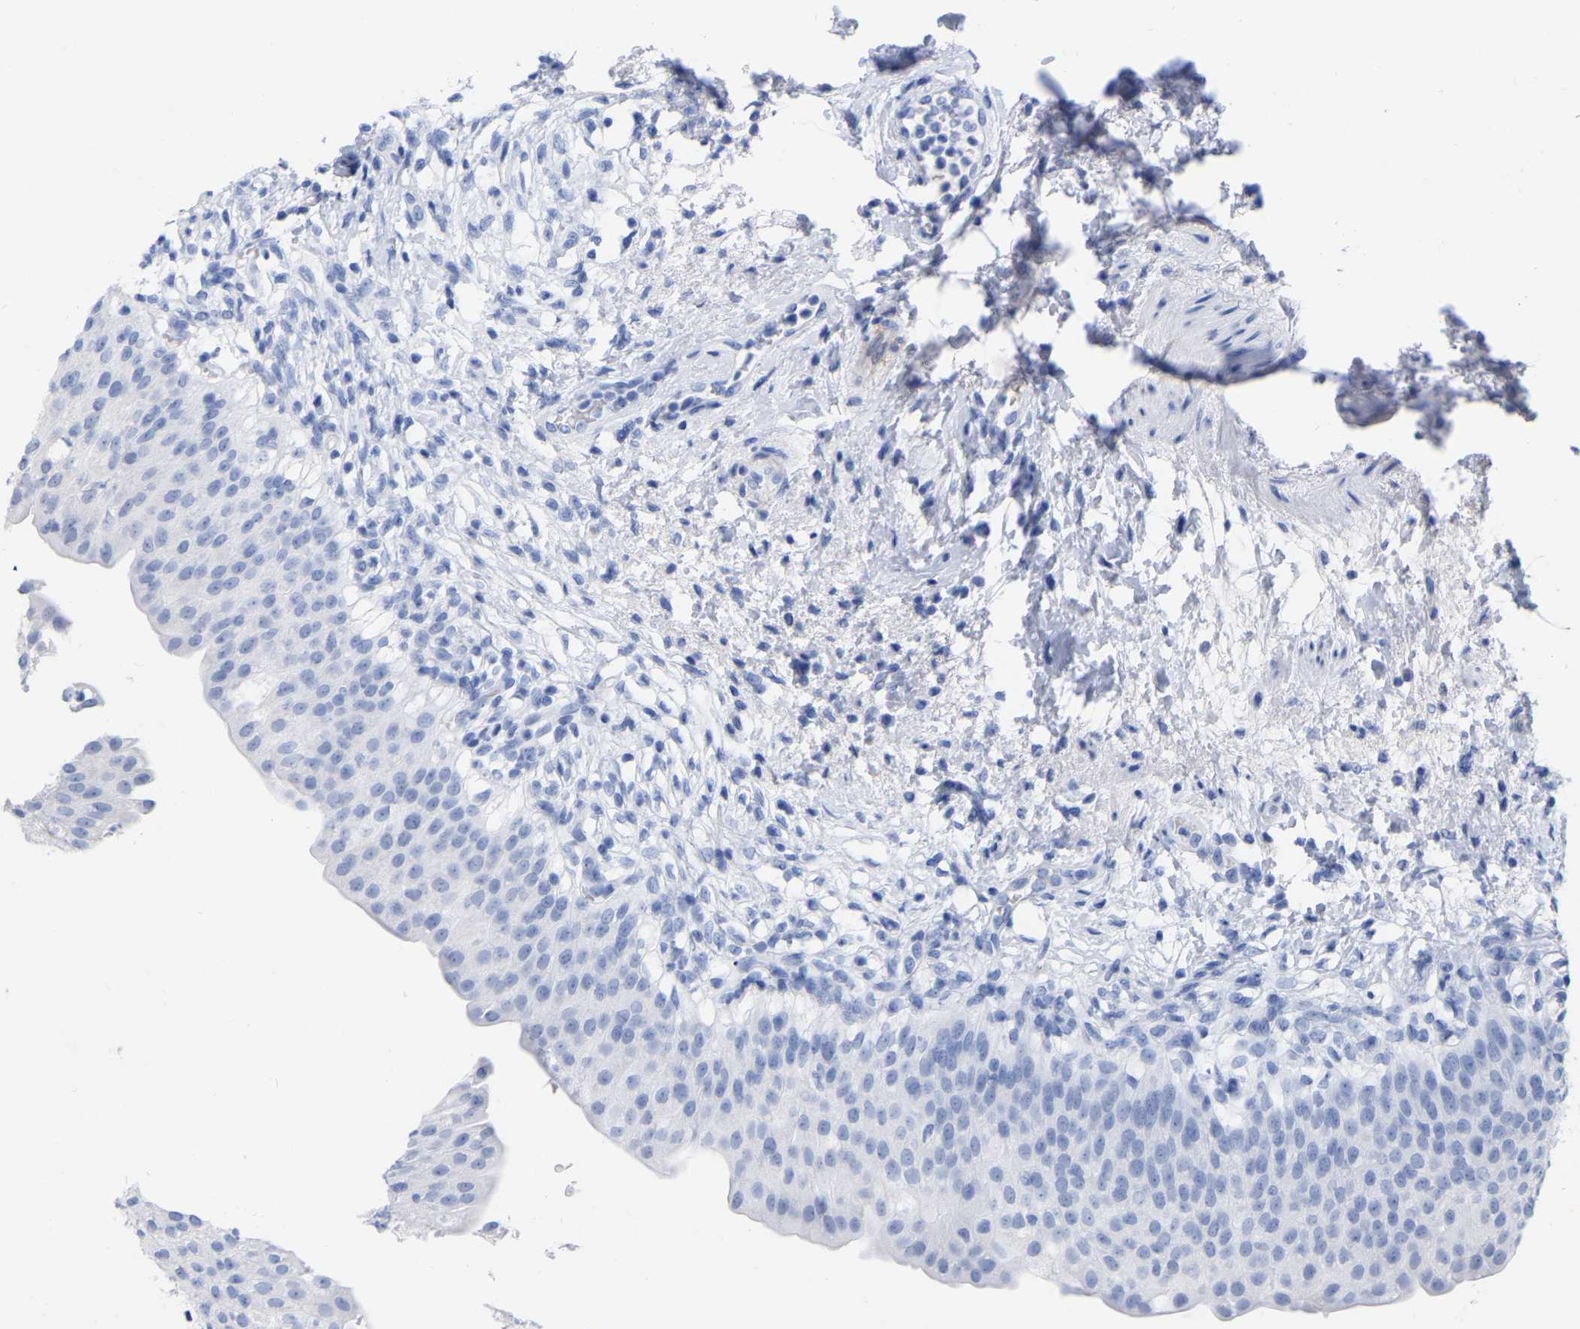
{"staining": {"intensity": "negative", "quantity": "none", "location": "none"}, "tissue": "urinary bladder", "cell_type": "Urothelial cells", "image_type": "normal", "snomed": [{"axis": "morphology", "description": "Normal tissue, NOS"}, {"axis": "topography", "description": "Urinary bladder"}], "caption": "Urinary bladder stained for a protein using immunohistochemistry exhibits no expression urothelial cells.", "gene": "HAPLN1", "patient": {"sex": "female", "age": 60}}